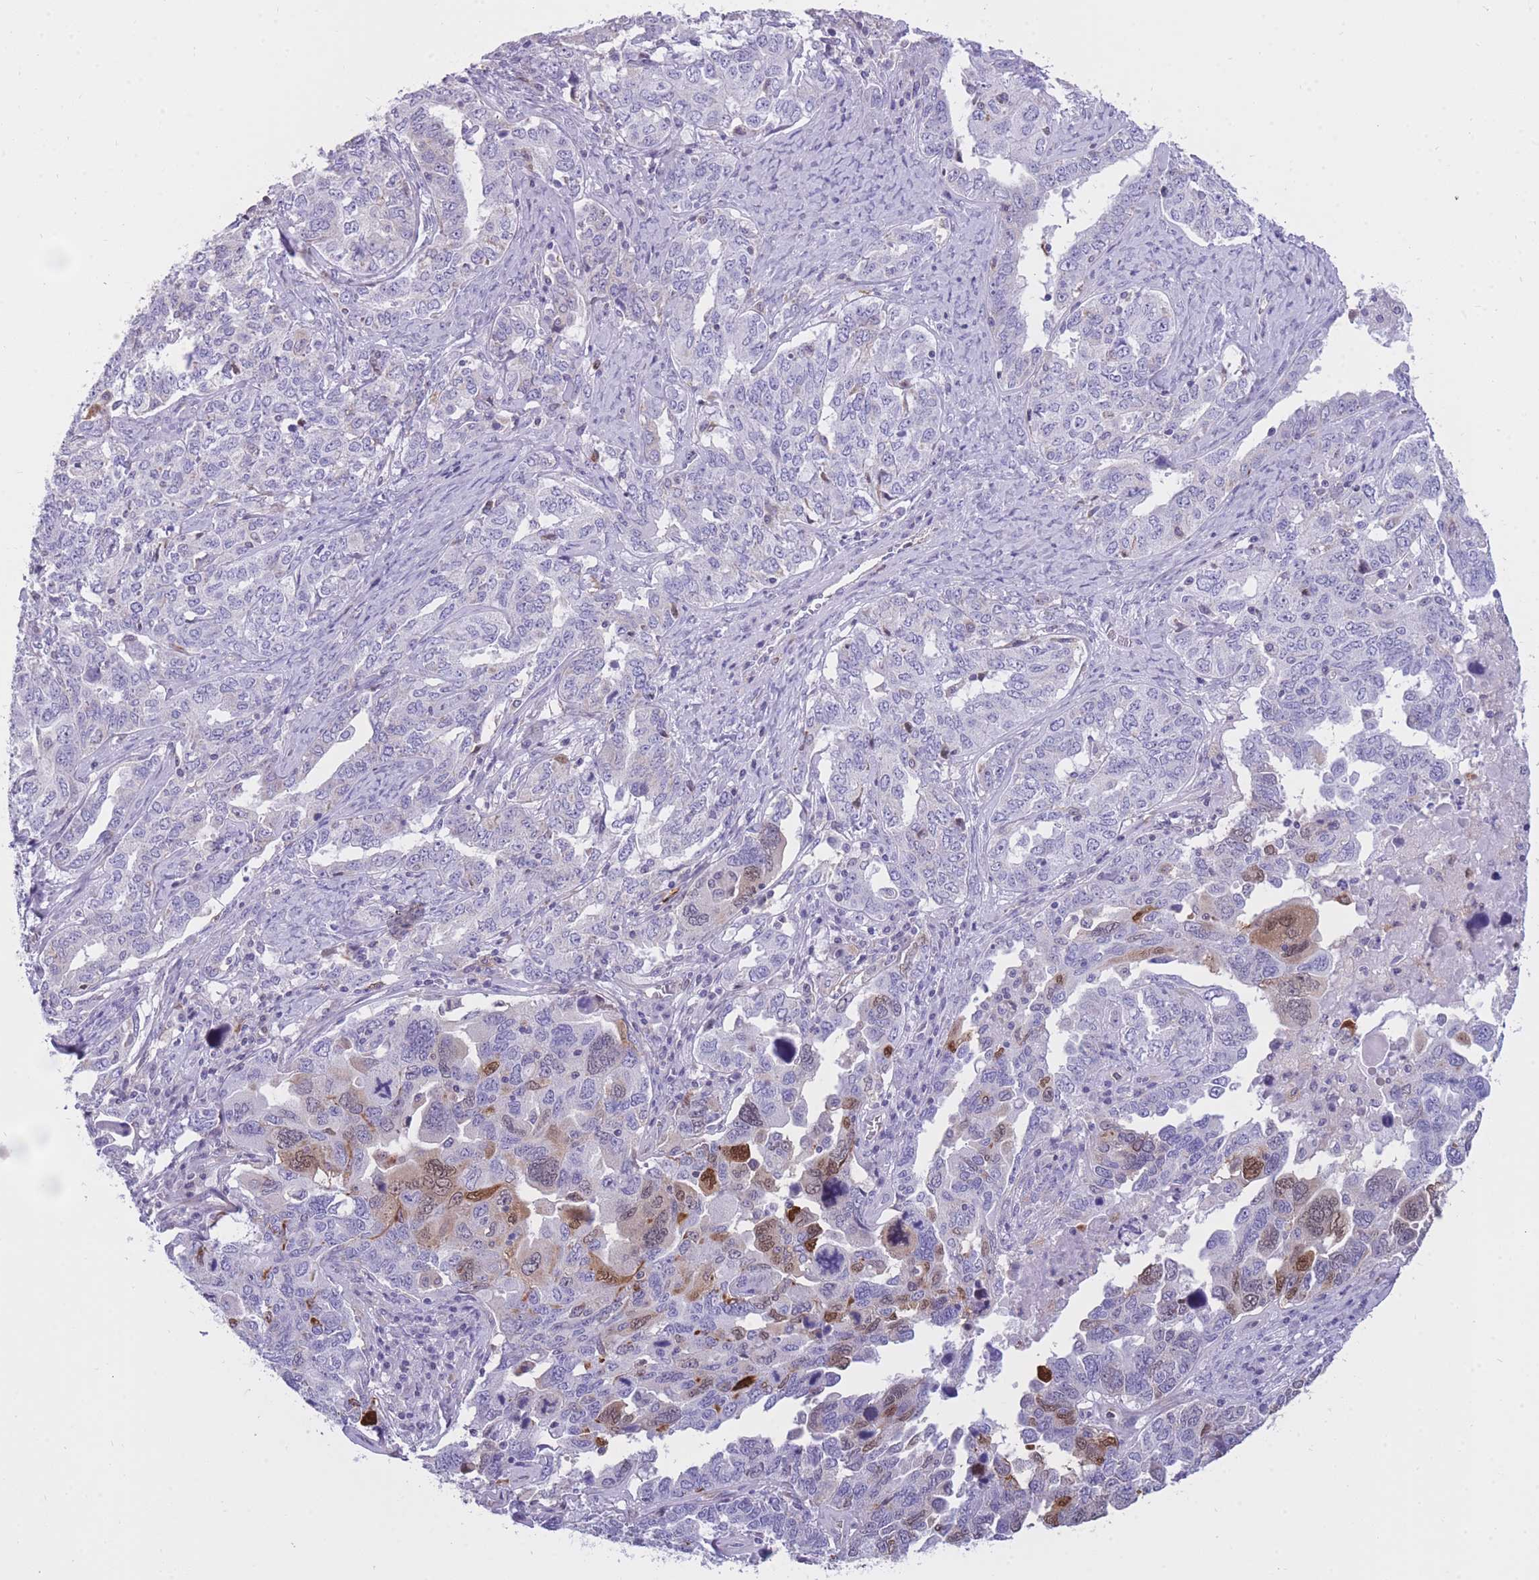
{"staining": {"intensity": "moderate", "quantity": "<25%", "location": "cytoplasmic/membranous,nuclear"}, "tissue": "ovarian cancer", "cell_type": "Tumor cells", "image_type": "cancer", "snomed": [{"axis": "morphology", "description": "Carcinoma, endometroid"}, {"axis": "topography", "description": "Ovary"}], "caption": "Ovarian endometroid carcinoma was stained to show a protein in brown. There is low levels of moderate cytoplasmic/membranous and nuclear expression in about <25% of tumor cells.", "gene": "ZNF662", "patient": {"sex": "female", "age": 62}}